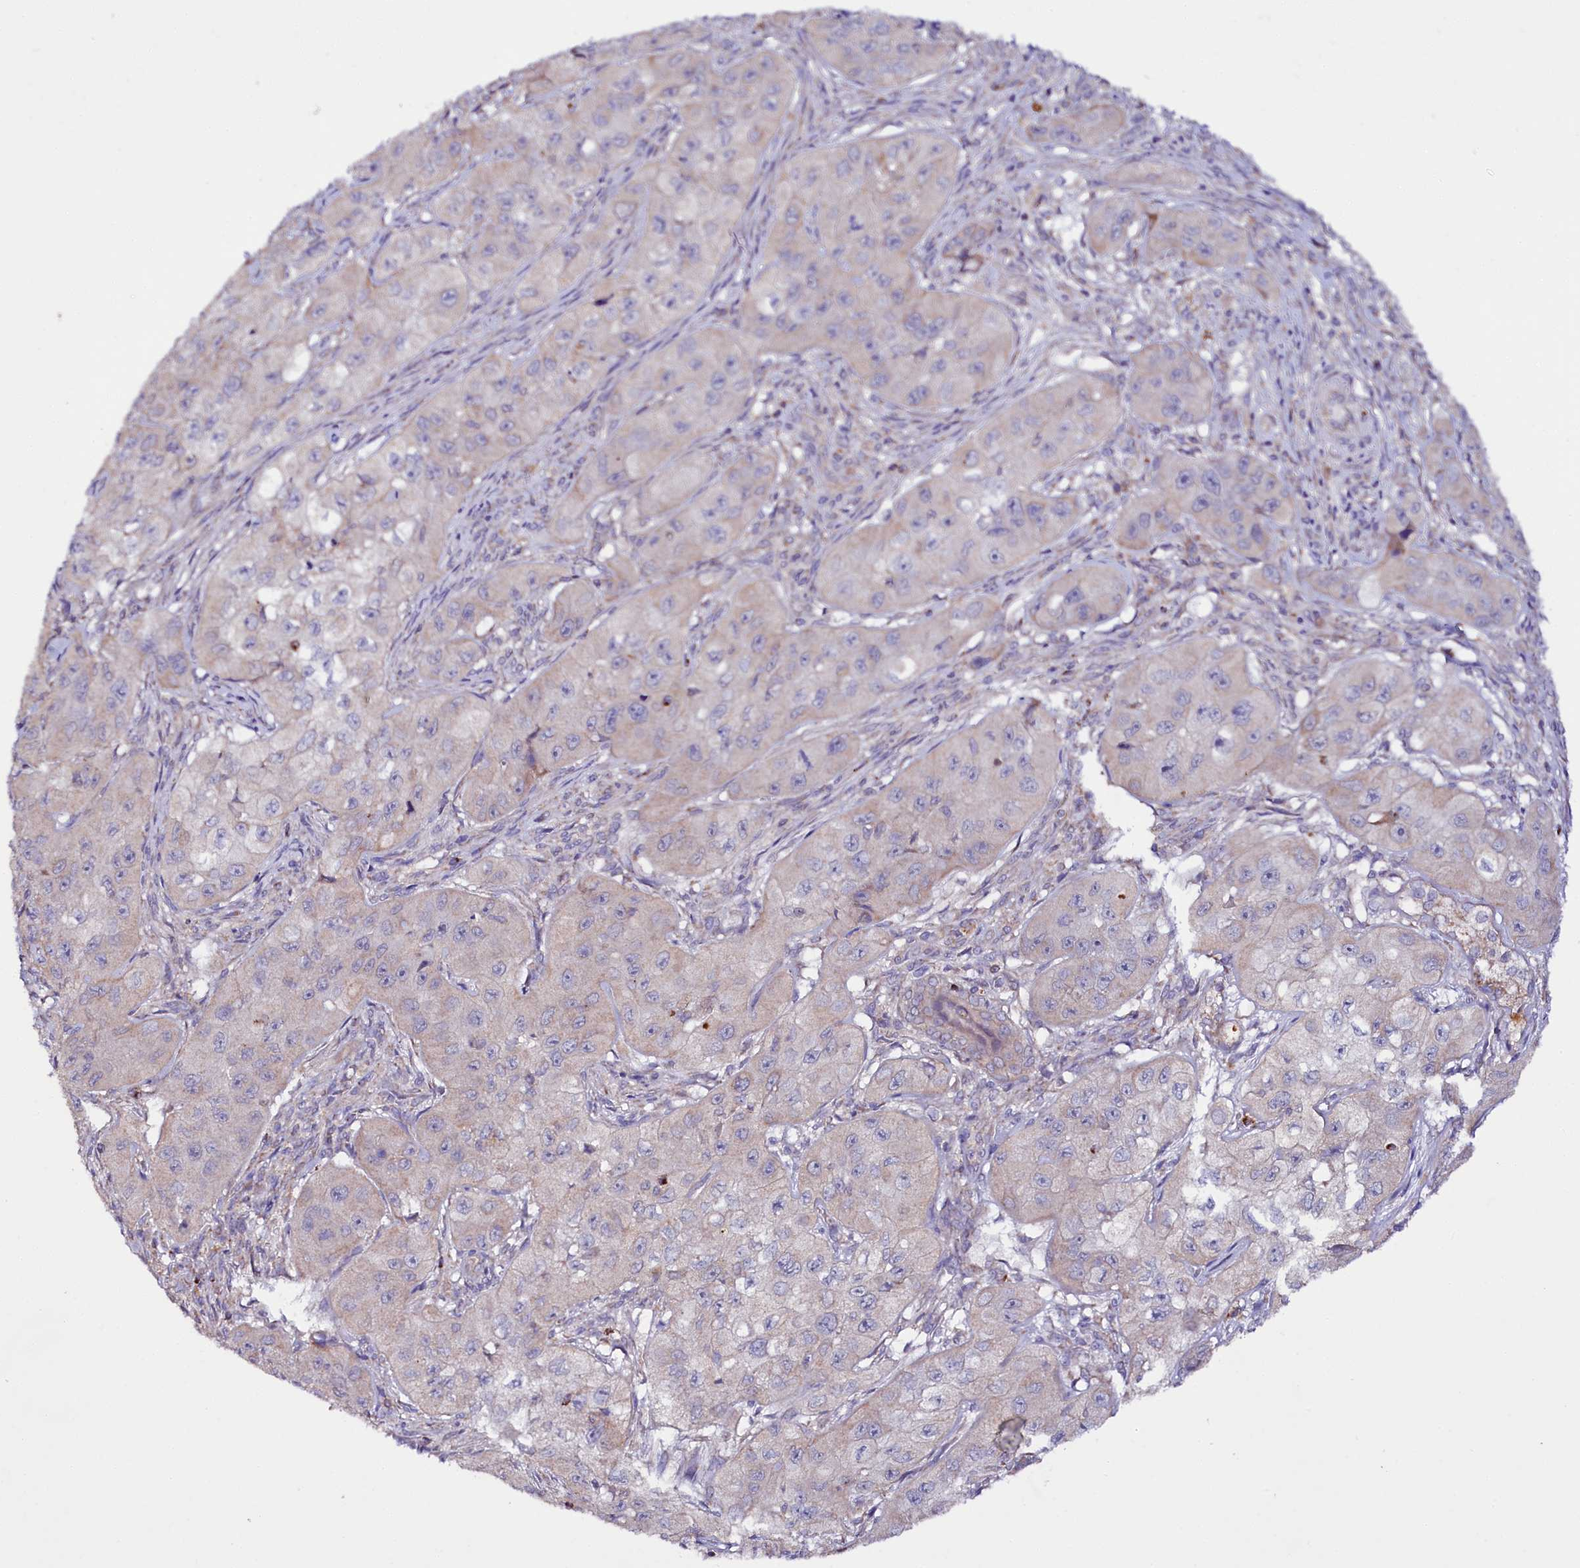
{"staining": {"intensity": "negative", "quantity": "none", "location": "none"}, "tissue": "skin cancer", "cell_type": "Tumor cells", "image_type": "cancer", "snomed": [{"axis": "morphology", "description": "Squamous cell carcinoma, NOS"}, {"axis": "topography", "description": "Skin"}, {"axis": "topography", "description": "Subcutis"}], "caption": "Immunohistochemical staining of skin squamous cell carcinoma exhibits no significant positivity in tumor cells.", "gene": "ZNF45", "patient": {"sex": "male", "age": 73}}